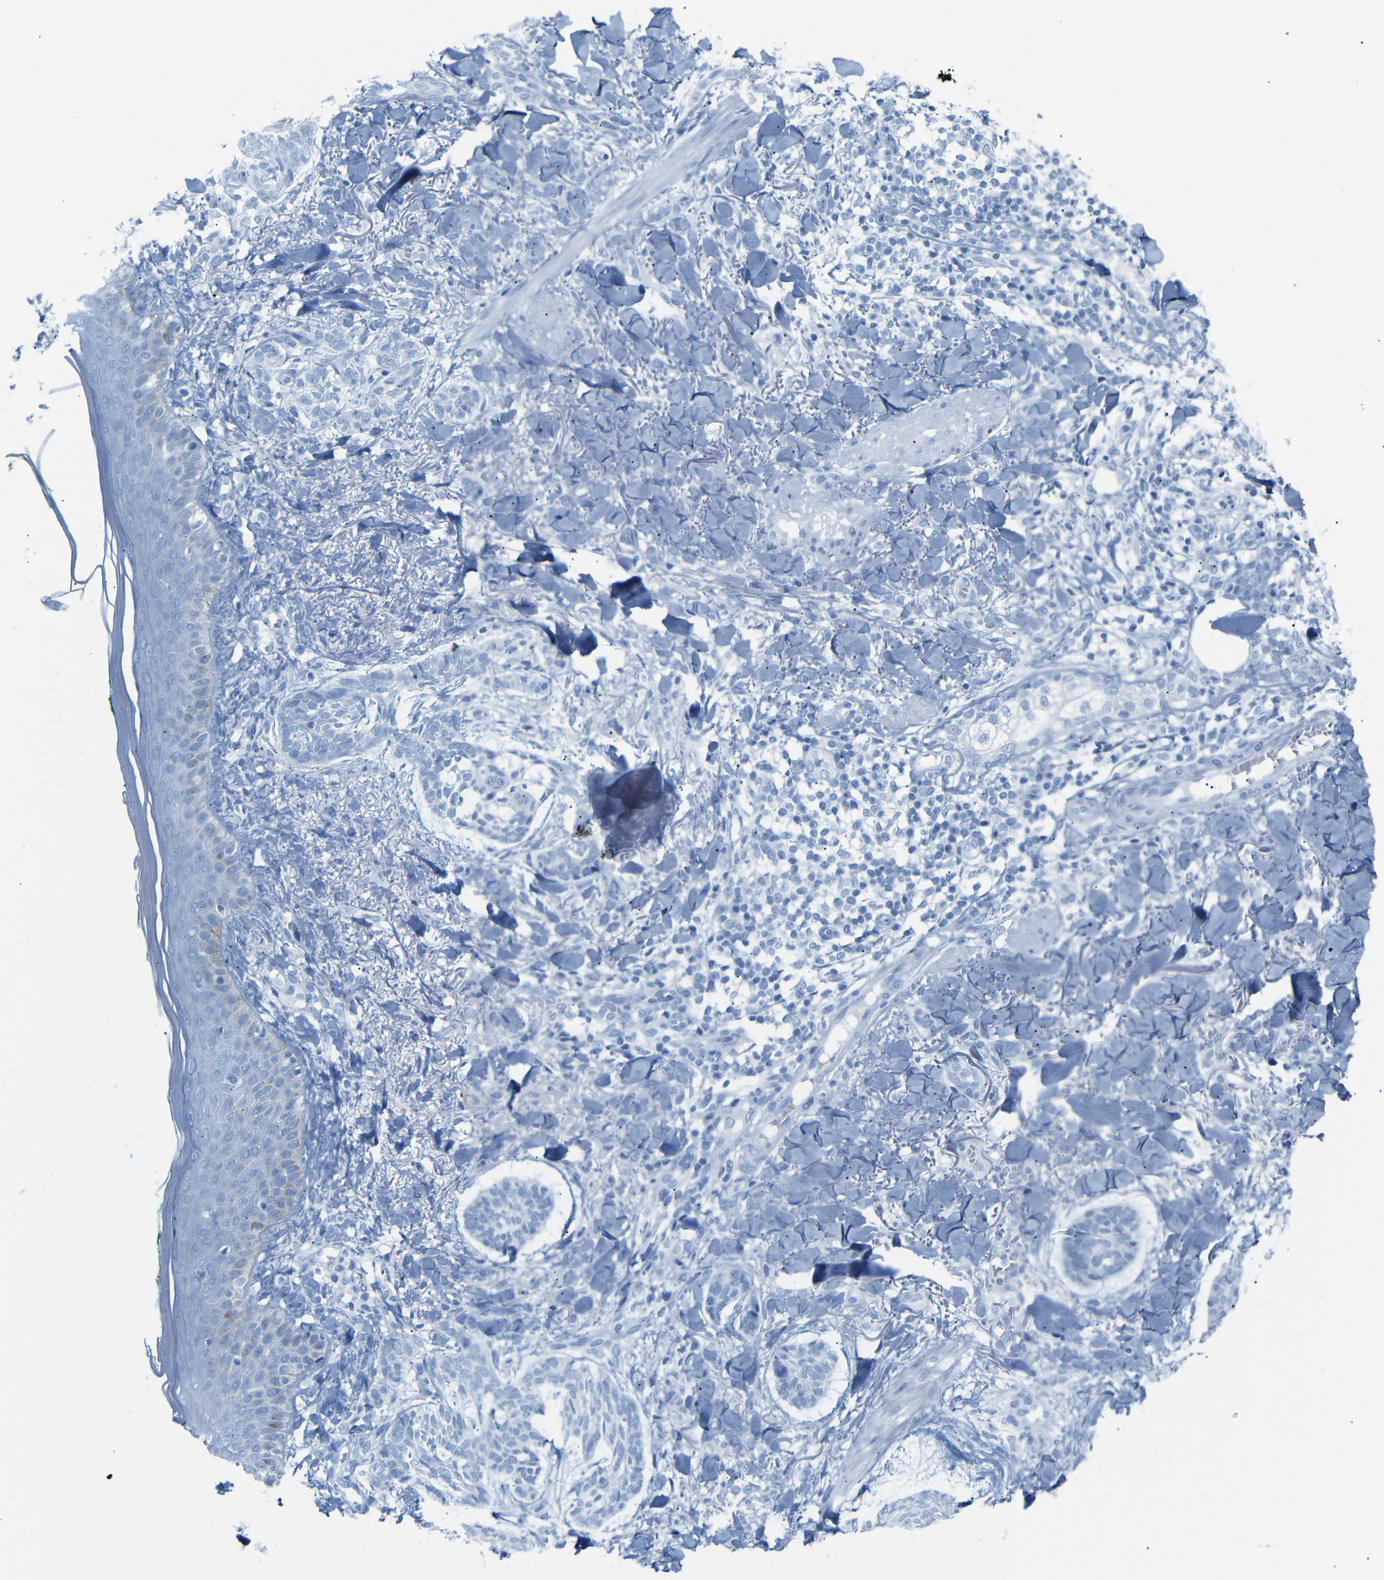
{"staining": {"intensity": "negative", "quantity": "none", "location": "none"}, "tissue": "skin cancer", "cell_type": "Tumor cells", "image_type": "cancer", "snomed": [{"axis": "morphology", "description": "Basal cell carcinoma"}, {"axis": "topography", "description": "Skin"}], "caption": "Immunohistochemical staining of human skin cancer (basal cell carcinoma) shows no significant expression in tumor cells. (DAB IHC visualized using brightfield microscopy, high magnification).", "gene": "DYNAP", "patient": {"sex": "male", "age": 43}}